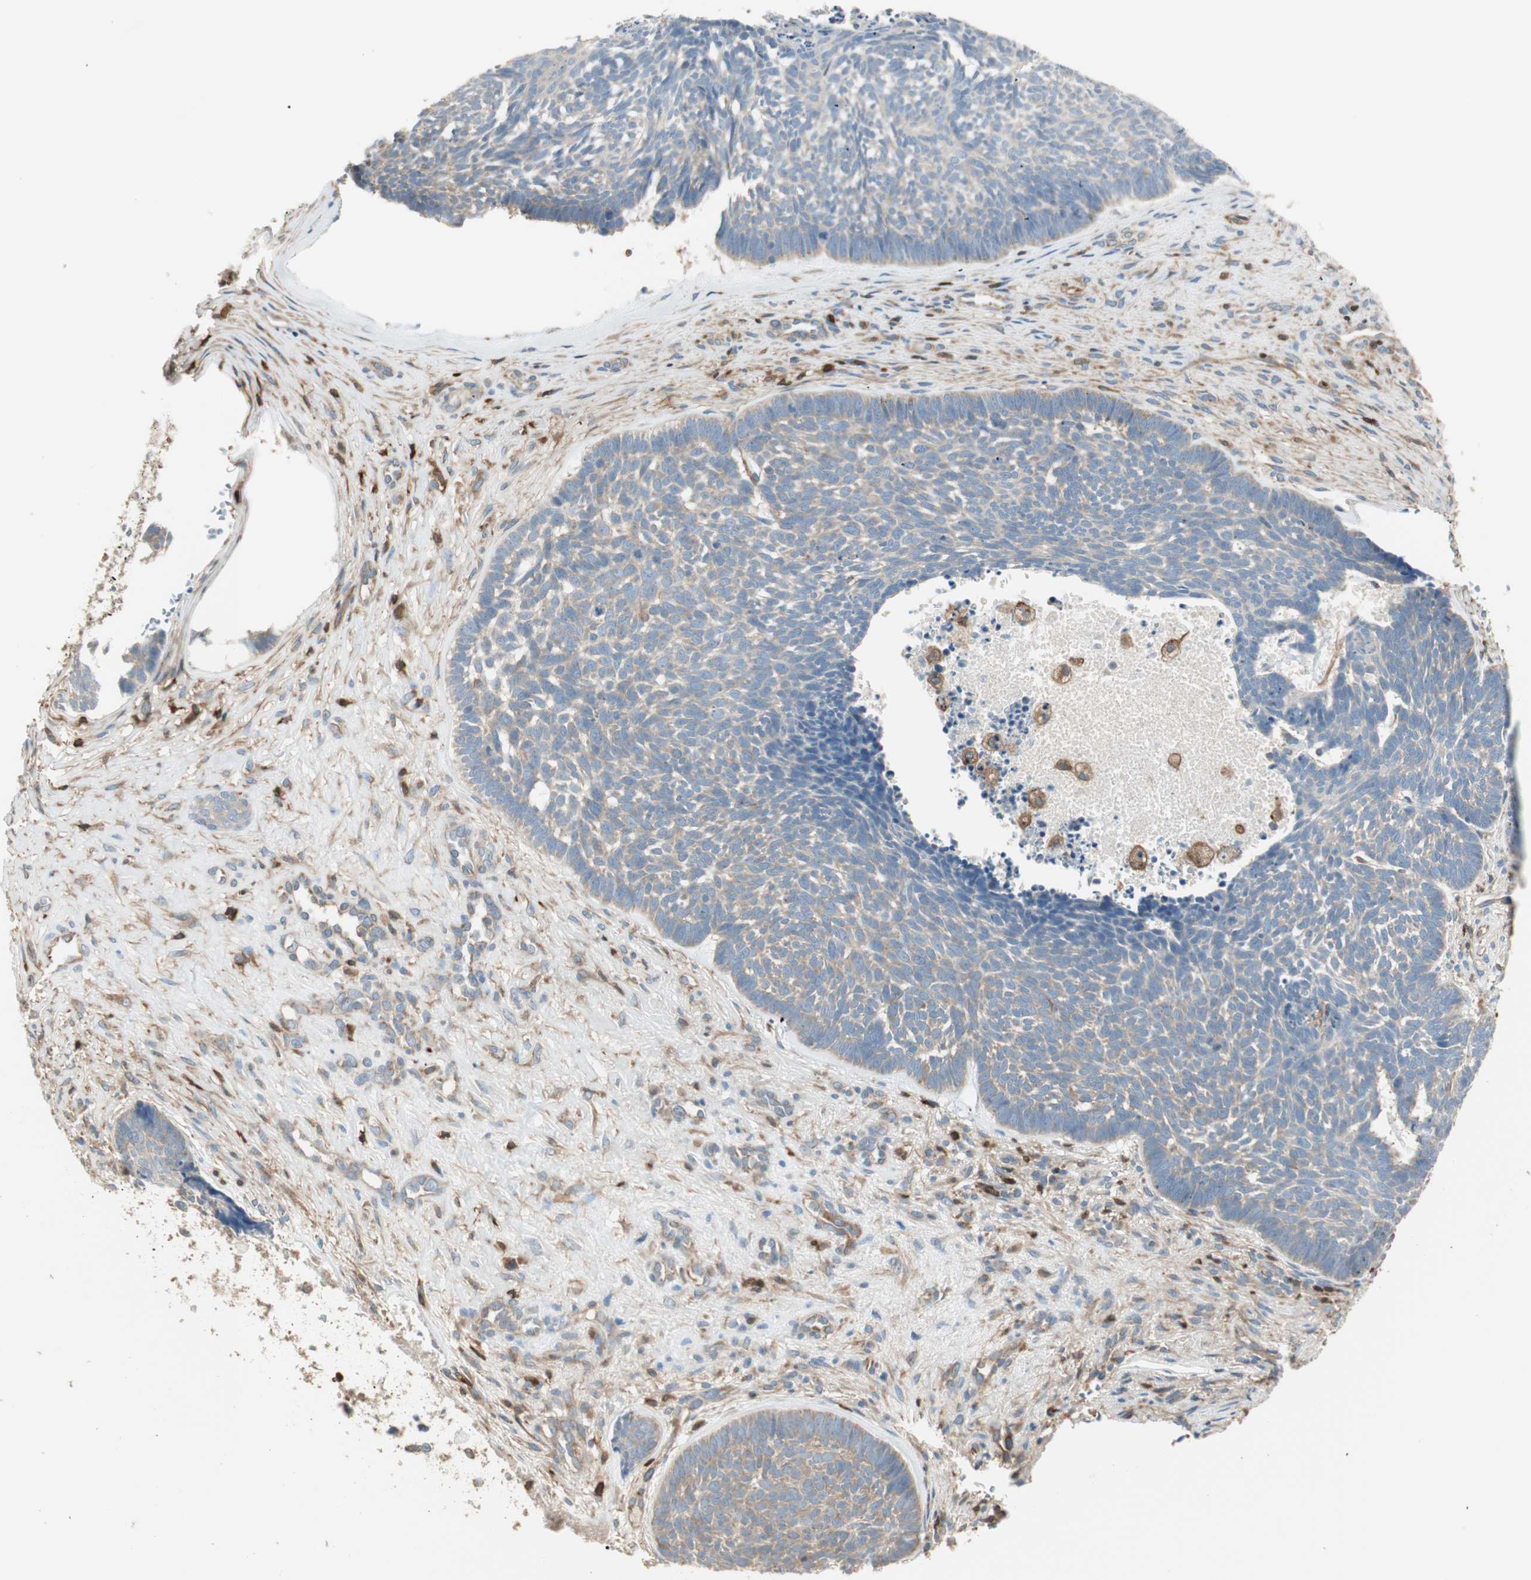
{"staining": {"intensity": "weak", "quantity": "25%-75%", "location": "cytoplasmic/membranous"}, "tissue": "skin cancer", "cell_type": "Tumor cells", "image_type": "cancer", "snomed": [{"axis": "morphology", "description": "Basal cell carcinoma"}, {"axis": "topography", "description": "Skin"}], "caption": "Protein positivity by IHC exhibits weak cytoplasmic/membranous expression in approximately 25%-75% of tumor cells in skin cancer (basal cell carcinoma).", "gene": "CRLF3", "patient": {"sex": "male", "age": 84}}